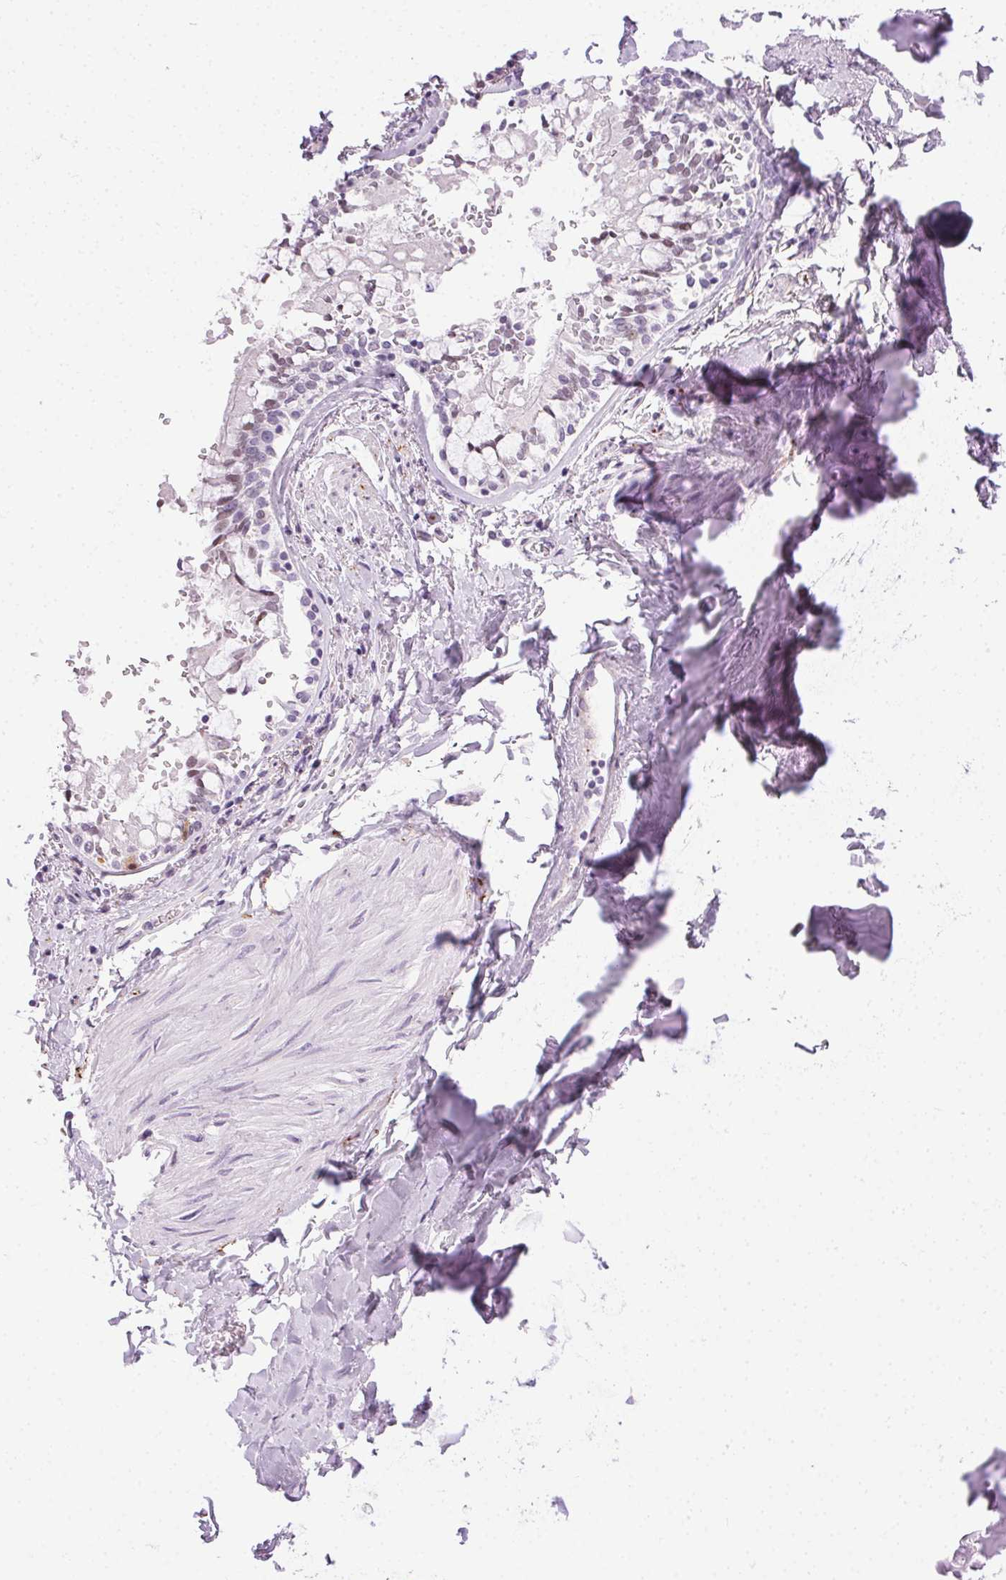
{"staining": {"intensity": "negative", "quantity": "none", "location": "none"}, "tissue": "soft tissue", "cell_type": "Chondrocytes", "image_type": "normal", "snomed": [{"axis": "morphology", "description": "Normal tissue, NOS"}, {"axis": "topography", "description": "Cartilage tissue"}, {"axis": "topography", "description": "Bronchus"}, {"axis": "topography", "description": "Peripheral nerve tissue"}], "caption": "DAB immunohistochemical staining of unremarkable soft tissue exhibits no significant expression in chondrocytes.", "gene": "CADPS", "patient": {"sex": "male", "age": 67}}